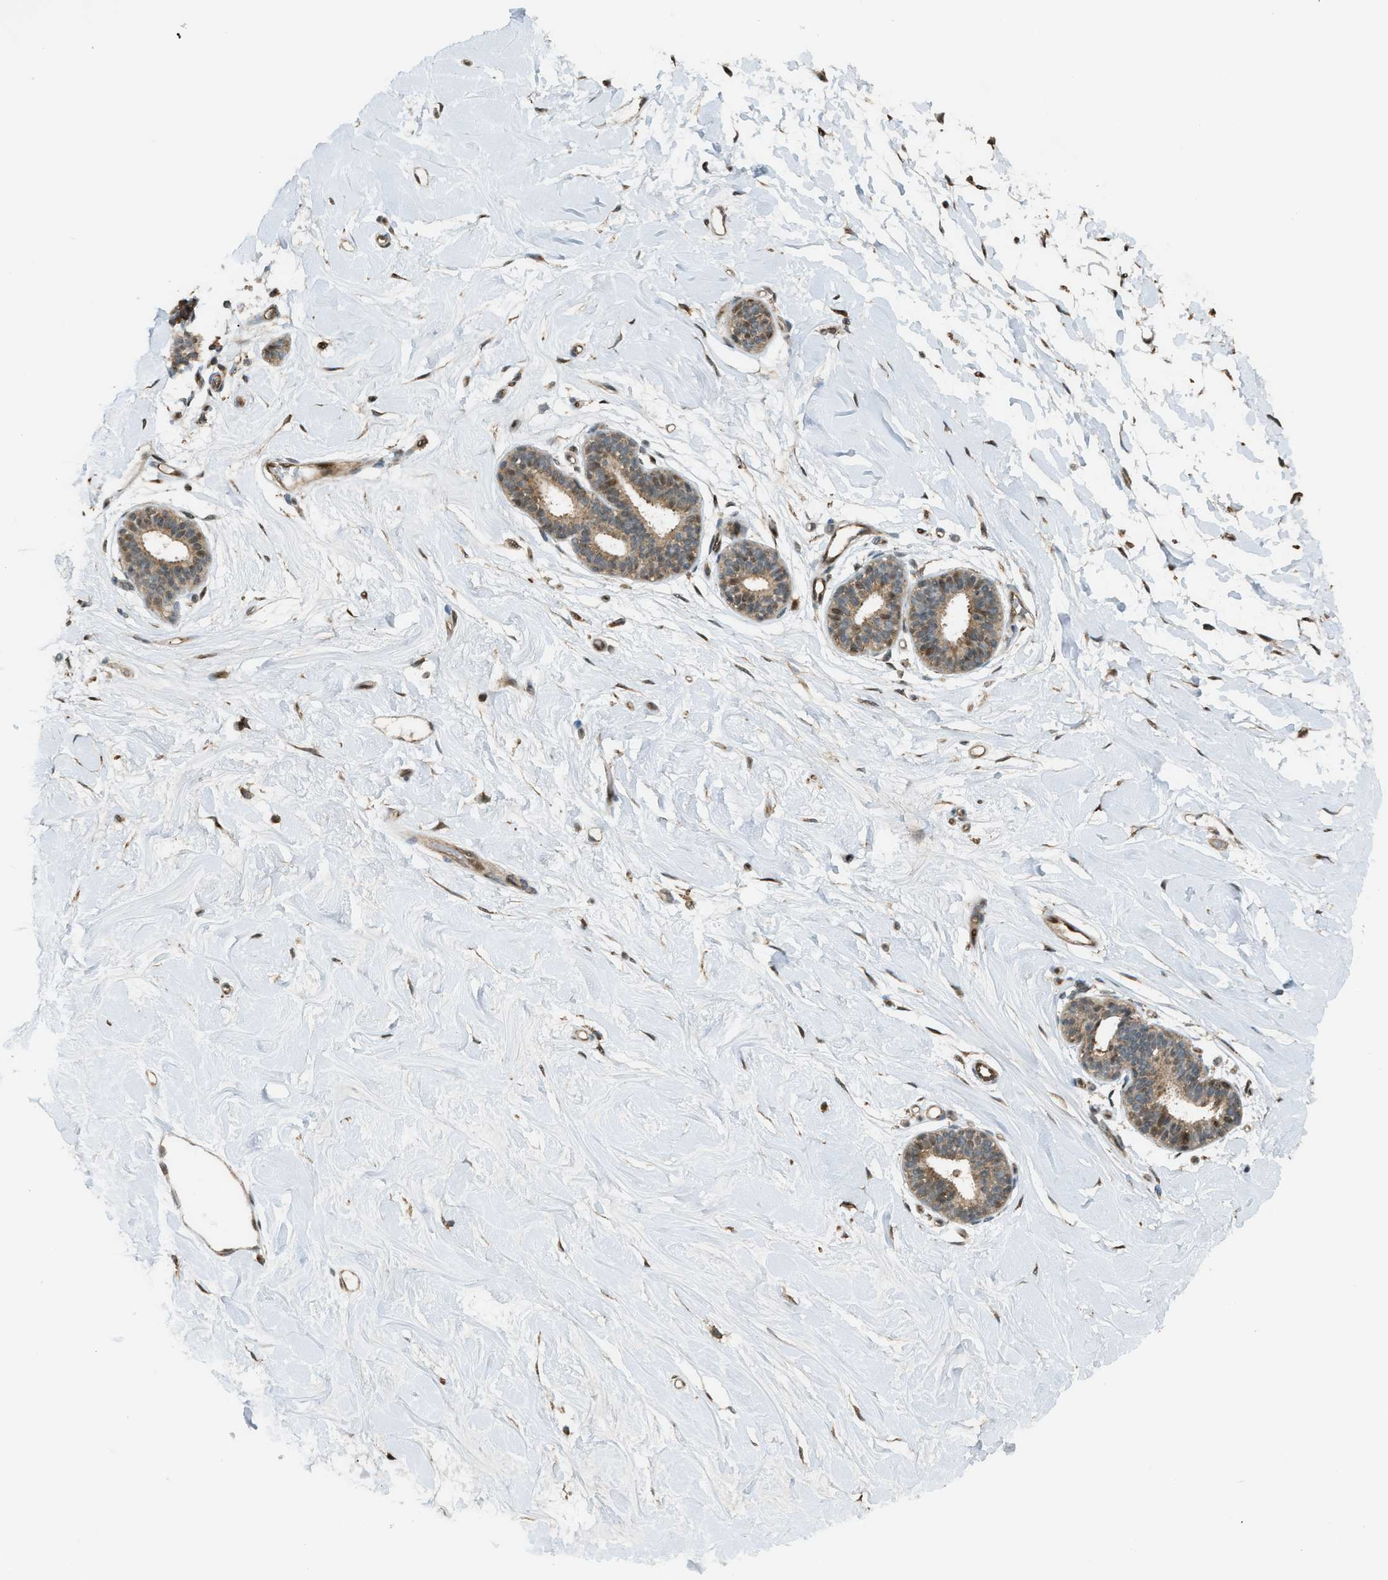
{"staining": {"intensity": "moderate", "quantity": ">75%", "location": "nuclear"}, "tissue": "breast", "cell_type": "Adipocytes", "image_type": "normal", "snomed": [{"axis": "morphology", "description": "Normal tissue, NOS"}, {"axis": "morphology", "description": "Lobular carcinoma"}, {"axis": "topography", "description": "Breast"}], "caption": "Immunohistochemistry (IHC) (DAB) staining of unremarkable breast shows moderate nuclear protein expression in approximately >75% of adipocytes.", "gene": "CCDC186", "patient": {"sex": "female", "age": 59}}